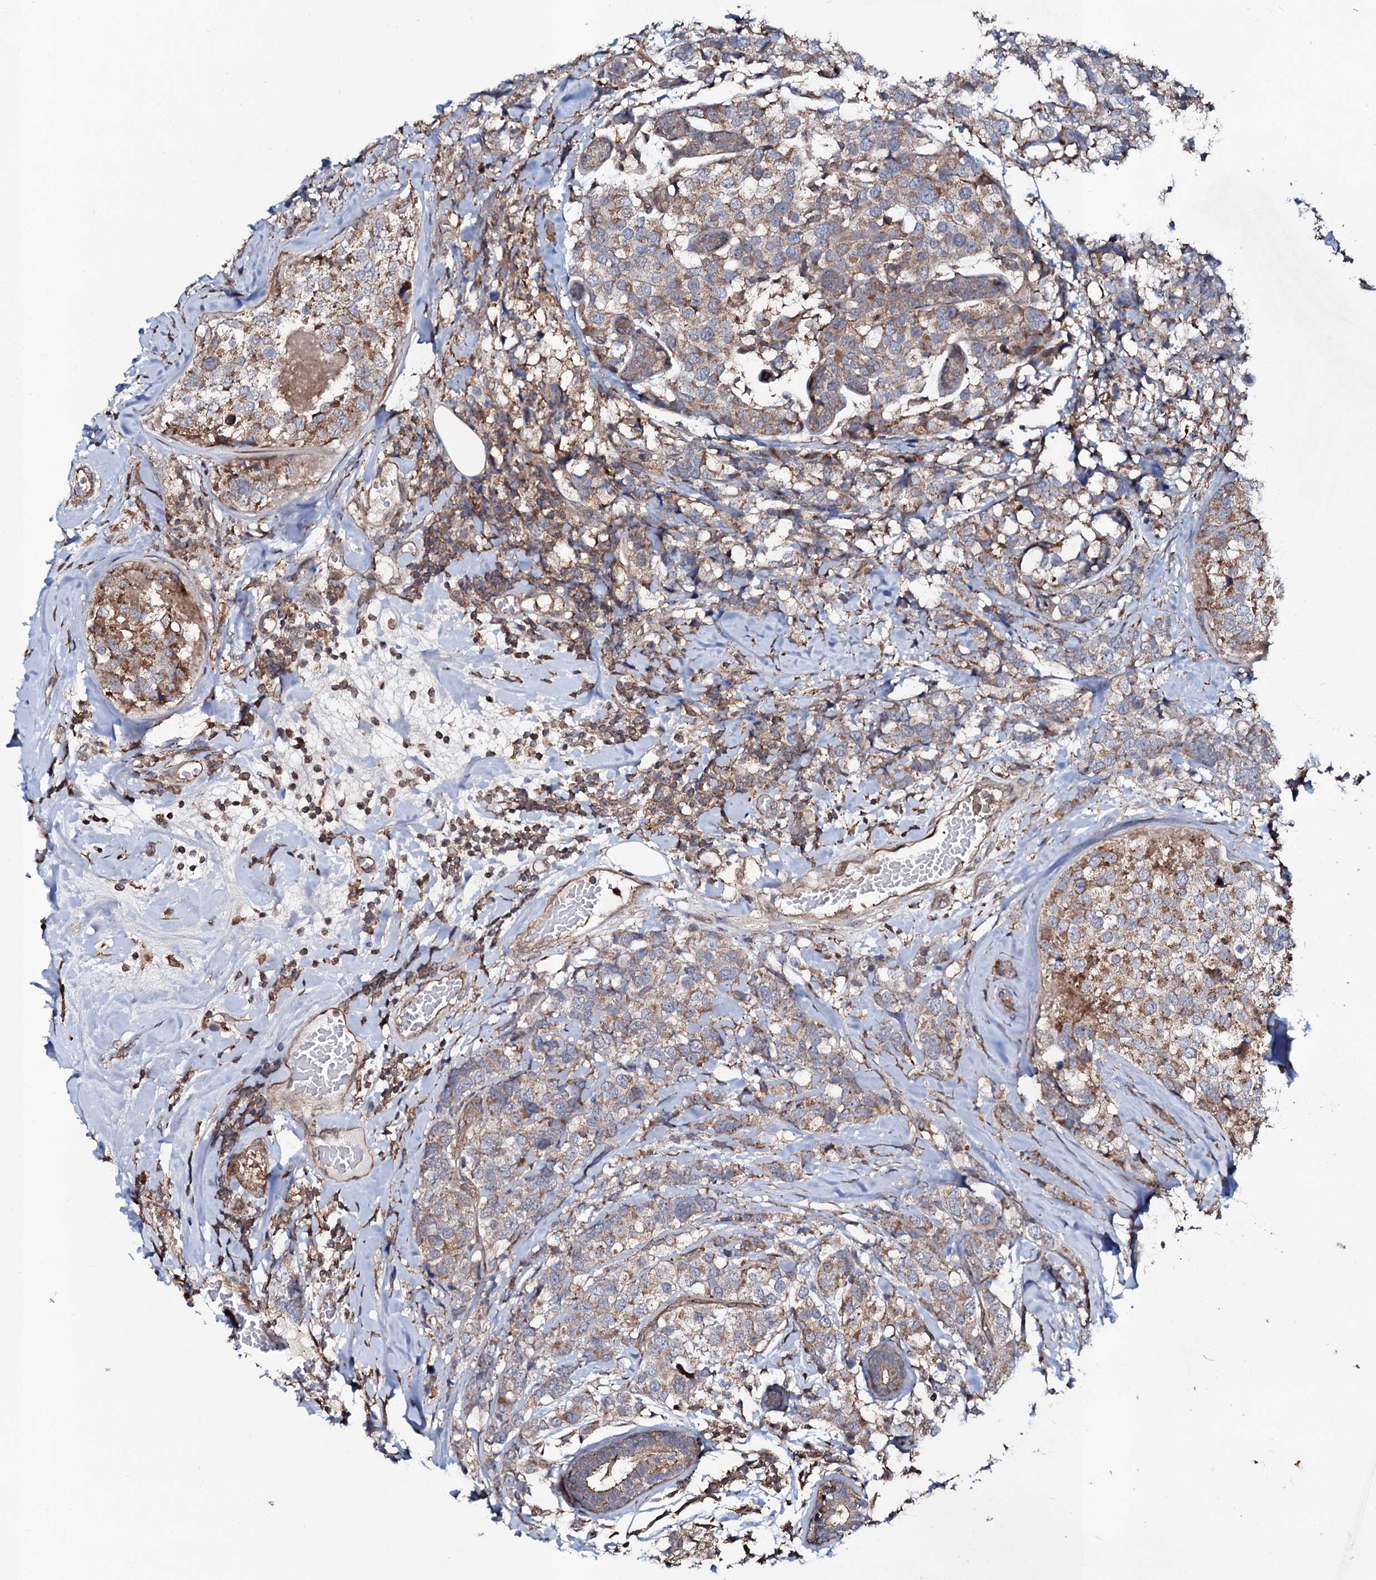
{"staining": {"intensity": "moderate", "quantity": ">75%", "location": "cytoplasmic/membranous"}, "tissue": "breast cancer", "cell_type": "Tumor cells", "image_type": "cancer", "snomed": [{"axis": "morphology", "description": "Lobular carcinoma"}, {"axis": "topography", "description": "Breast"}], "caption": "Human lobular carcinoma (breast) stained for a protein (brown) demonstrates moderate cytoplasmic/membranous positive staining in approximately >75% of tumor cells.", "gene": "COG6", "patient": {"sex": "female", "age": 59}}